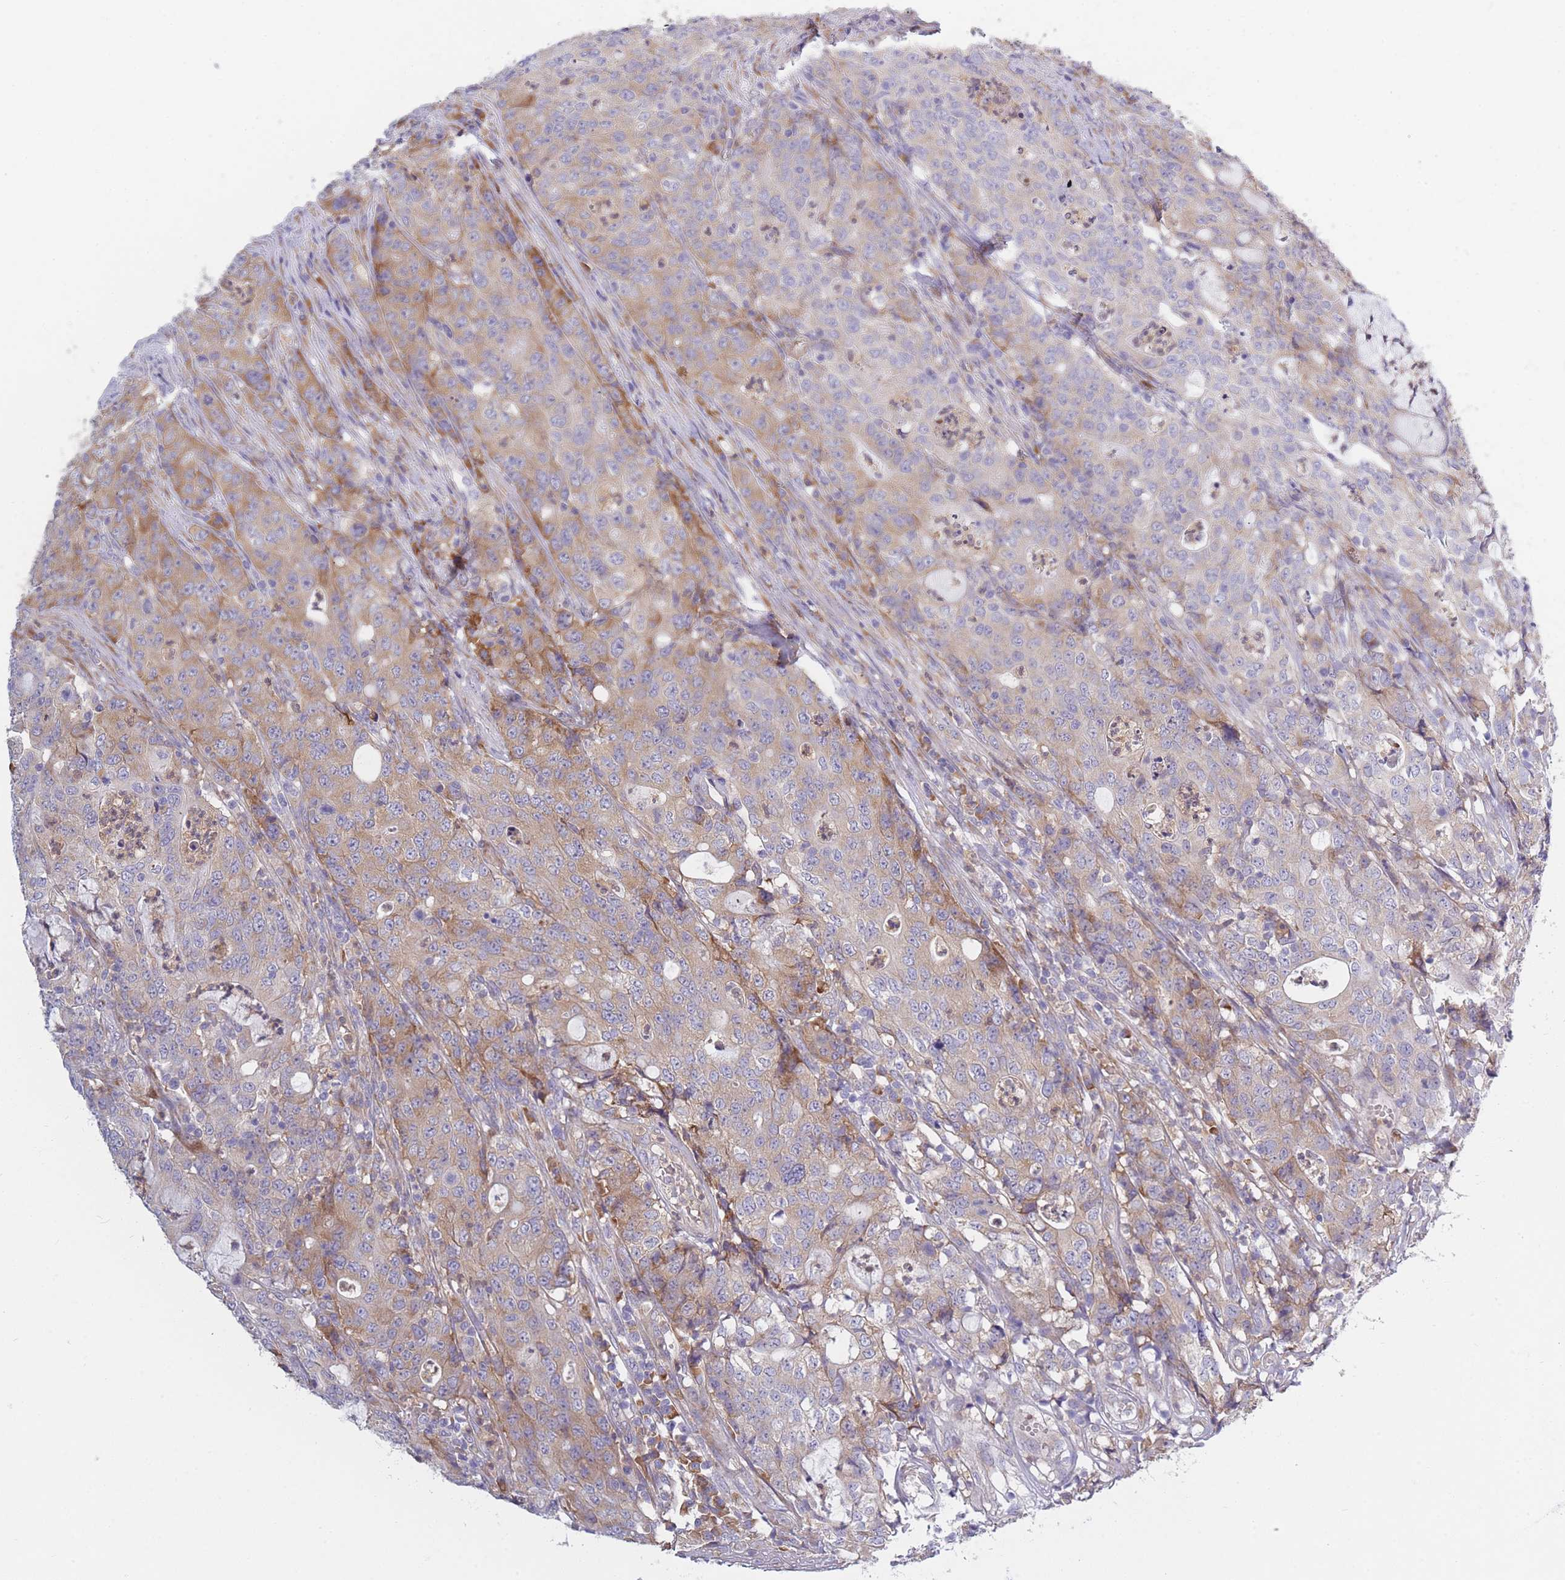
{"staining": {"intensity": "moderate", "quantity": "25%-75%", "location": "cytoplasmic/membranous"}, "tissue": "colorectal cancer", "cell_type": "Tumor cells", "image_type": "cancer", "snomed": [{"axis": "morphology", "description": "Adenocarcinoma, NOS"}, {"axis": "topography", "description": "Colon"}], "caption": "Approximately 25%-75% of tumor cells in adenocarcinoma (colorectal) reveal moderate cytoplasmic/membranous protein expression as visualized by brown immunohistochemical staining.", "gene": "NDUFAF6", "patient": {"sex": "male", "age": 83}}